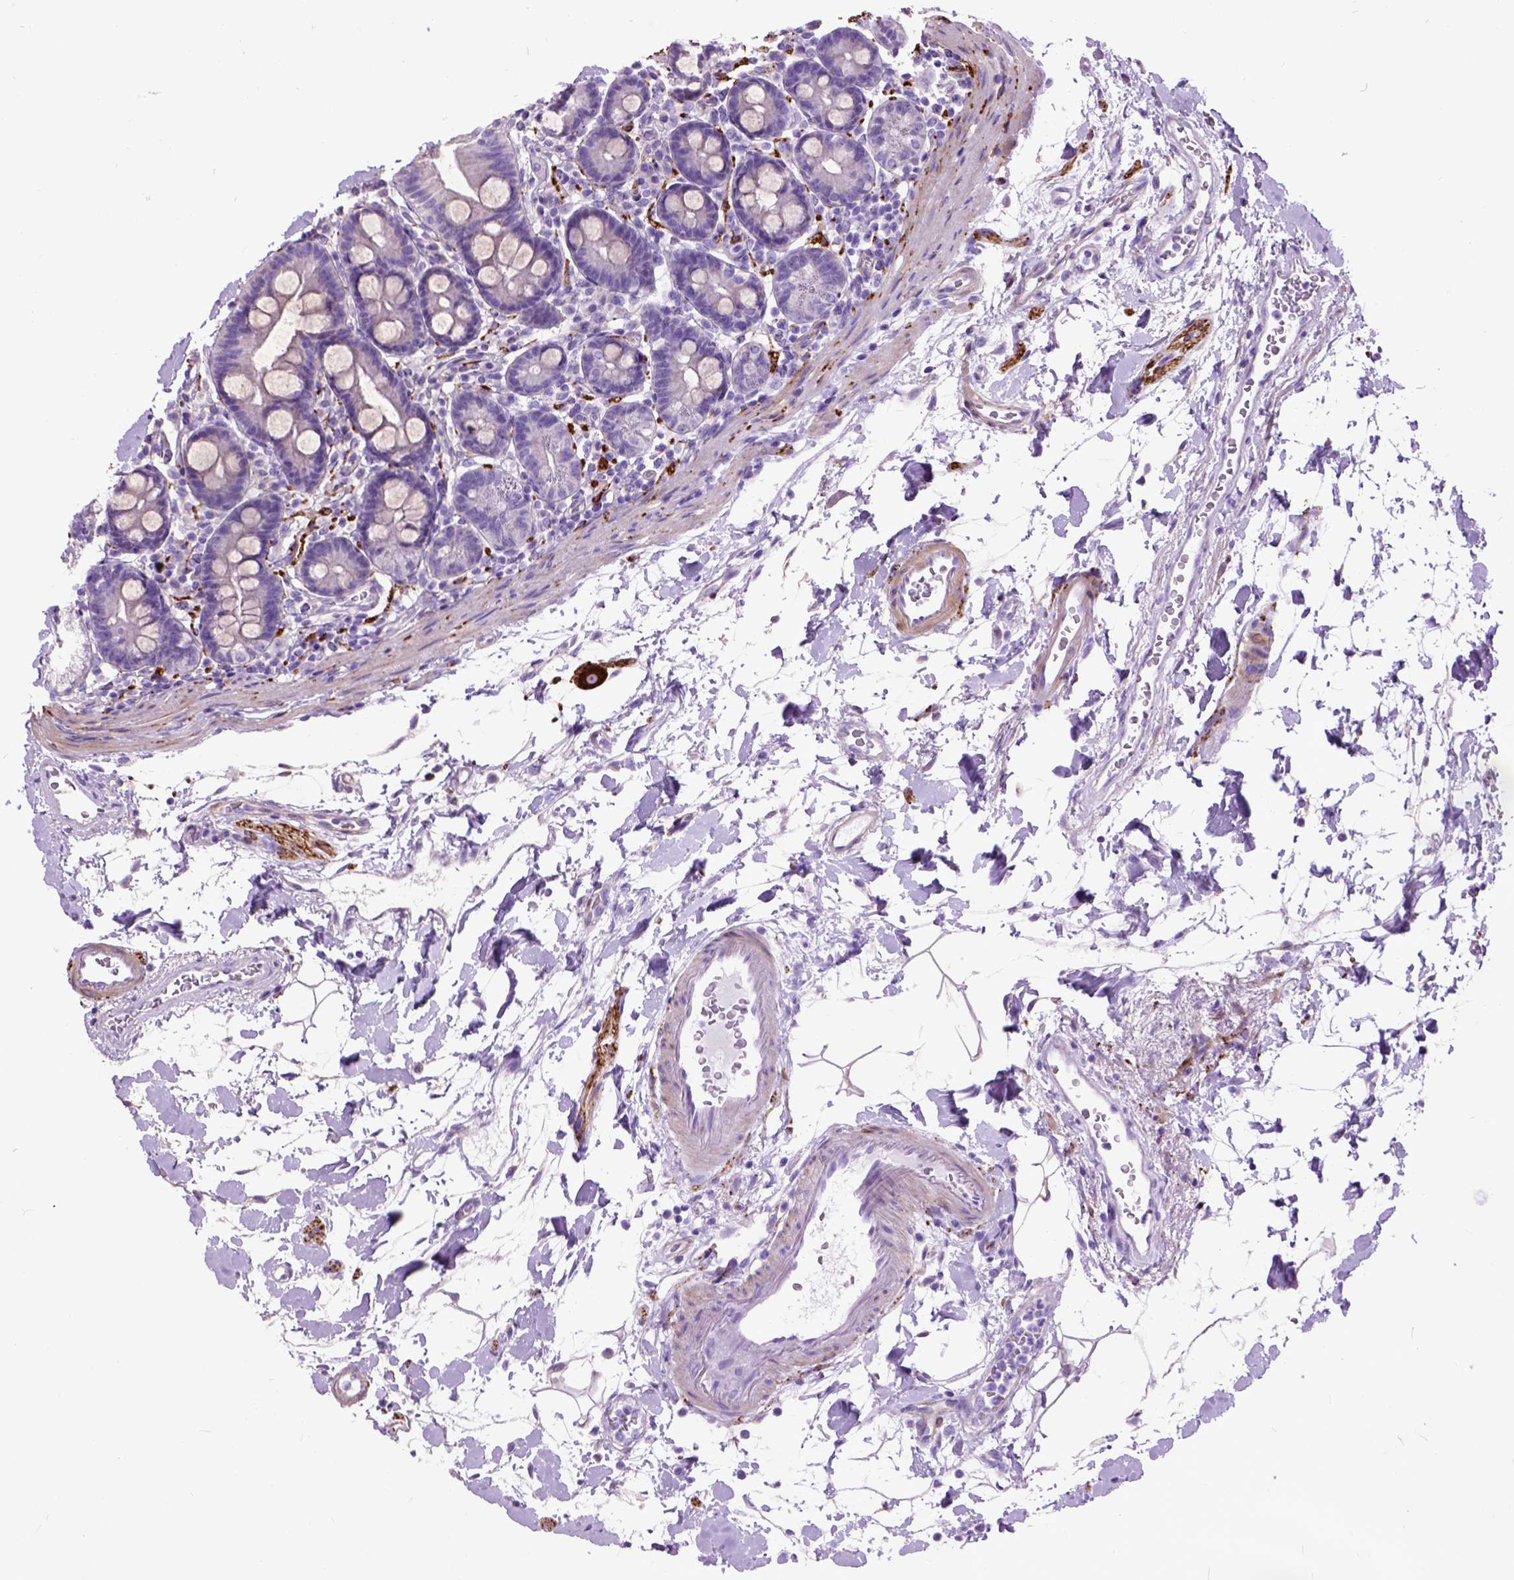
{"staining": {"intensity": "negative", "quantity": "none", "location": "none"}, "tissue": "duodenum", "cell_type": "Glandular cells", "image_type": "normal", "snomed": [{"axis": "morphology", "description": "Normal tissue, NOS"}, {"axis": "topography", "description": "Pancreas"}, {"axis": "topography", "description": "Duodenum"}], "caption": "The histopathology image reveals no staining of glandular cells in normal duodenum.", "gene": "MAPT", "patient": {"sex": "male", "age": 59}}